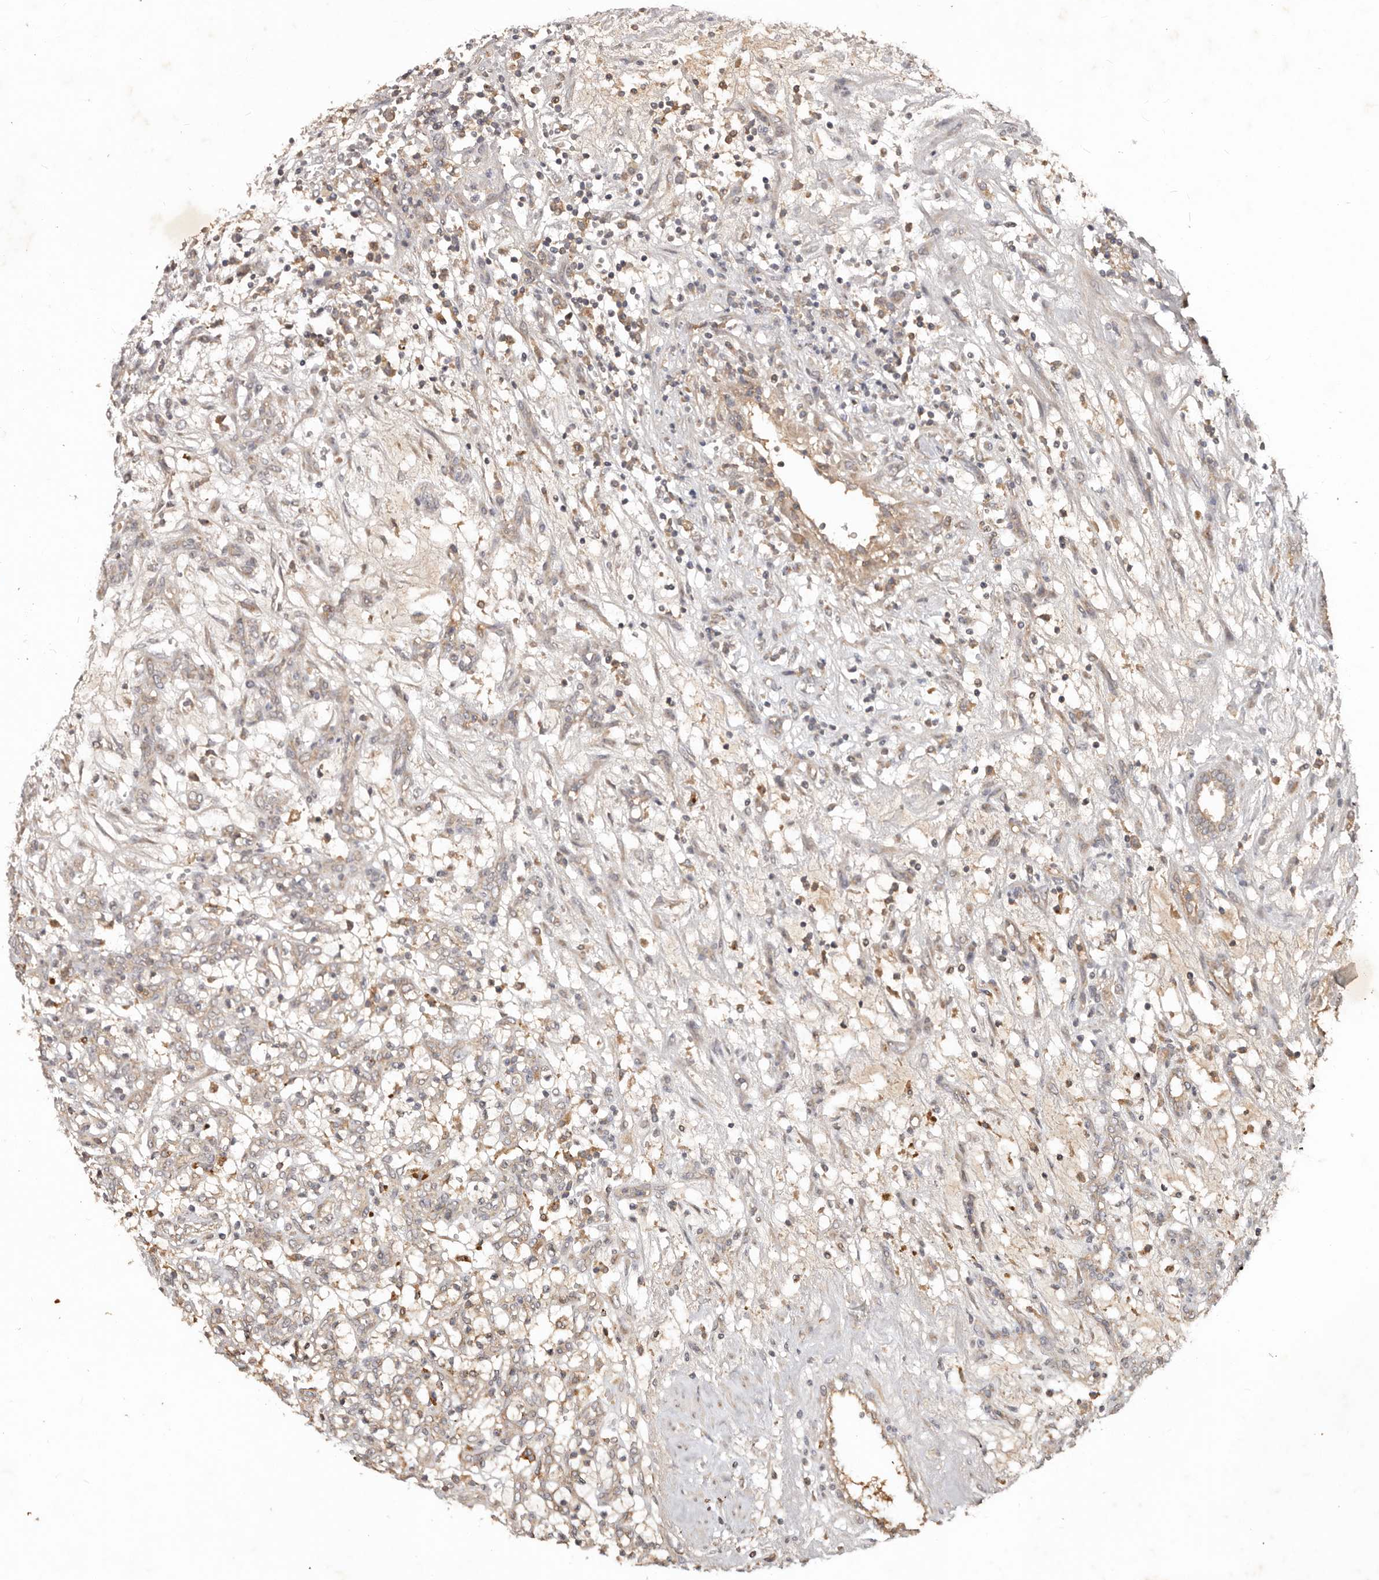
{"staining": {"intensity": "negative", "quantity": "none", "location": "none"}, "tissue": "renal cancer", "cell_type": "Tumor cells", "image_type": "cancer", "snomed": [{"axis": "morphology", "description": "Adenocarcinoma, NOS"}, {"axis": "topography", "description": "Kidney"}], "caption": "This is an IHC photomicrograph of renal adenocarcinoma. There is no positivity in tumor cells.", "gene": "PKIB", "patient": {"sex": "female", "age": 57}}